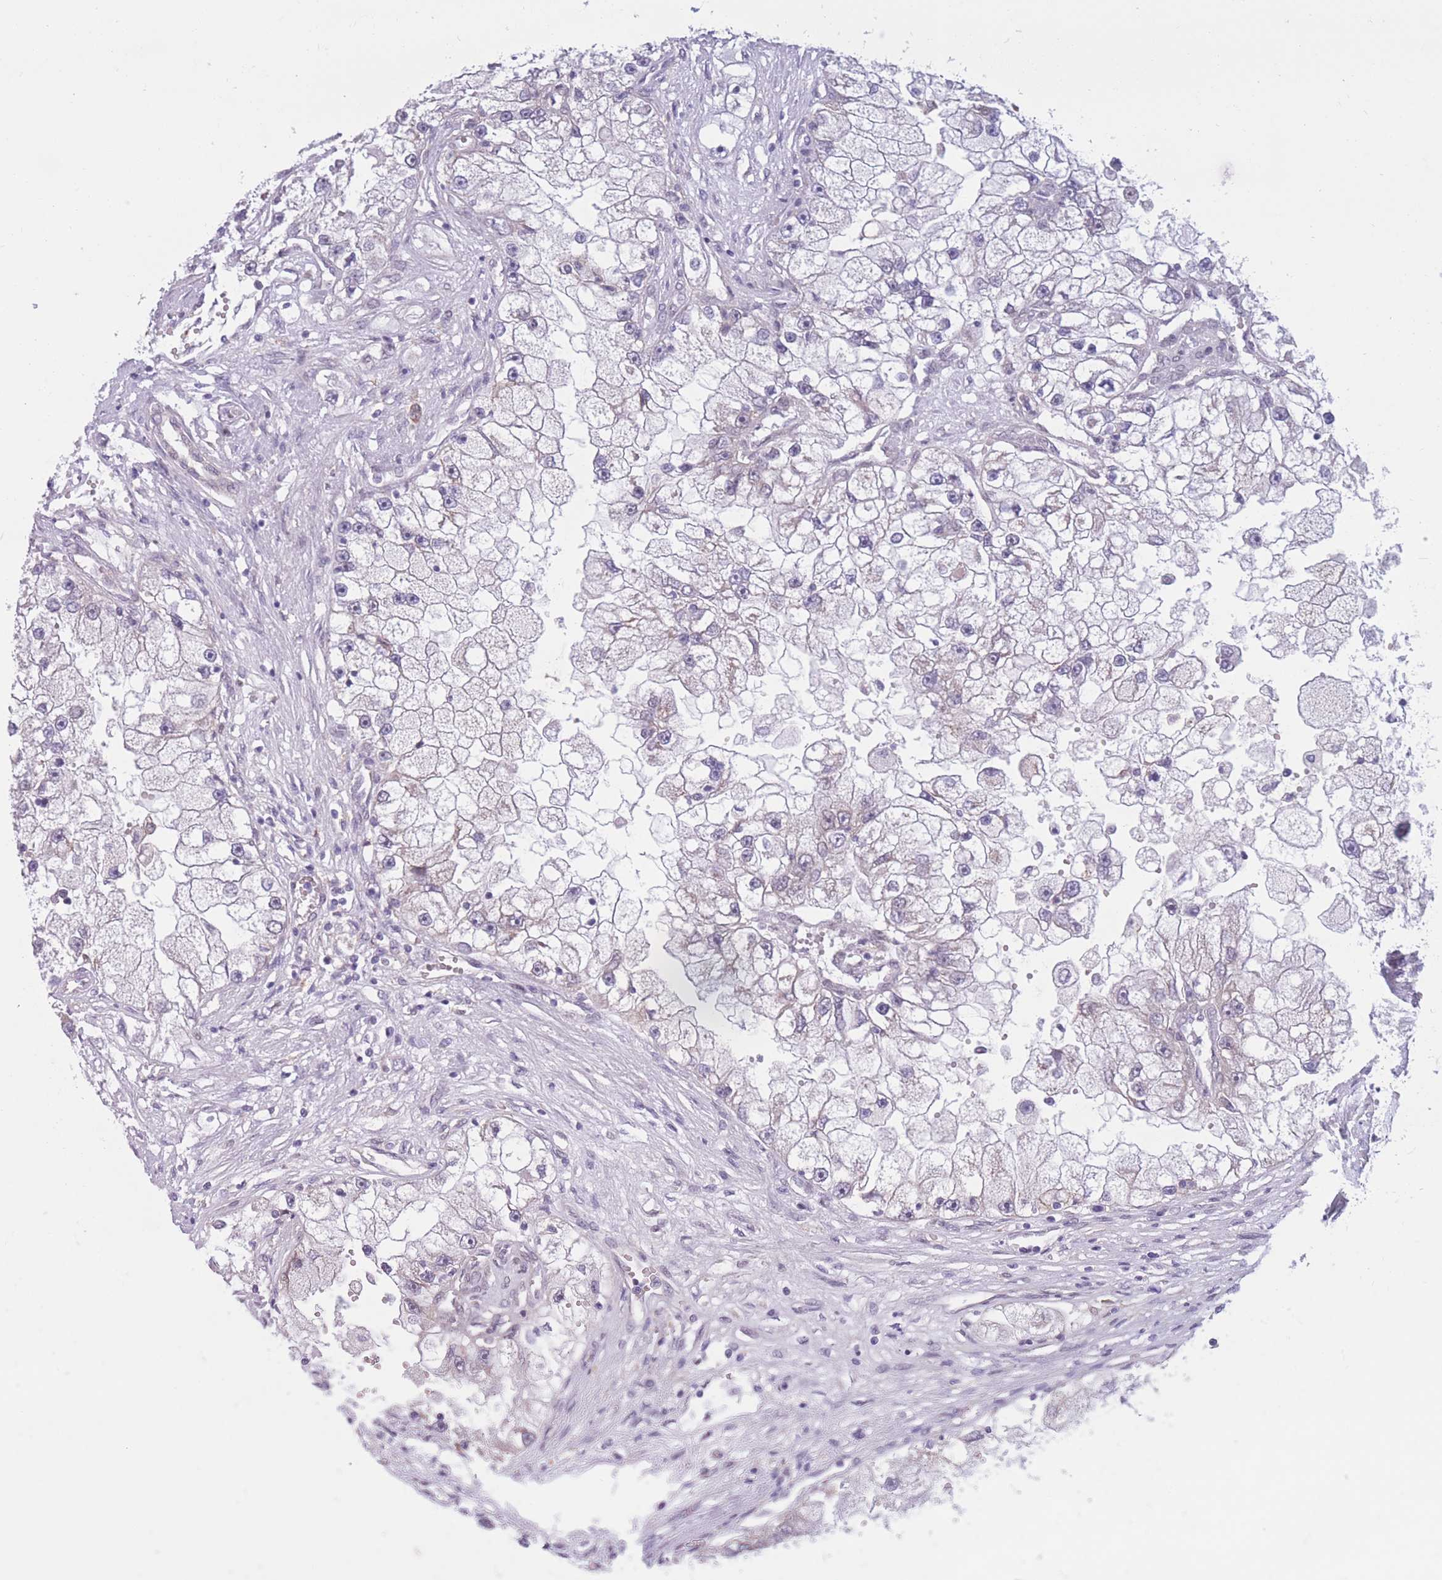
{"staining": {"intensity": "negative", "quantity": "none", "location": "none"}, "tissue": "renal cancer", "cell_type": "Tumor cells", "image_type": "cancer", "snomed": [{"axis": "morphology", "description": "Adenocarcinoma, NOS"}, {"axis": "topography", "description": "Kidney"}], "caption": "Immunohistochemical staining of renal cancer (adenocarcinoma) demonstrates no significant expression in tumor cells.", "gene": "PODXL", "patient": {"sex": "male", "age": 63}}